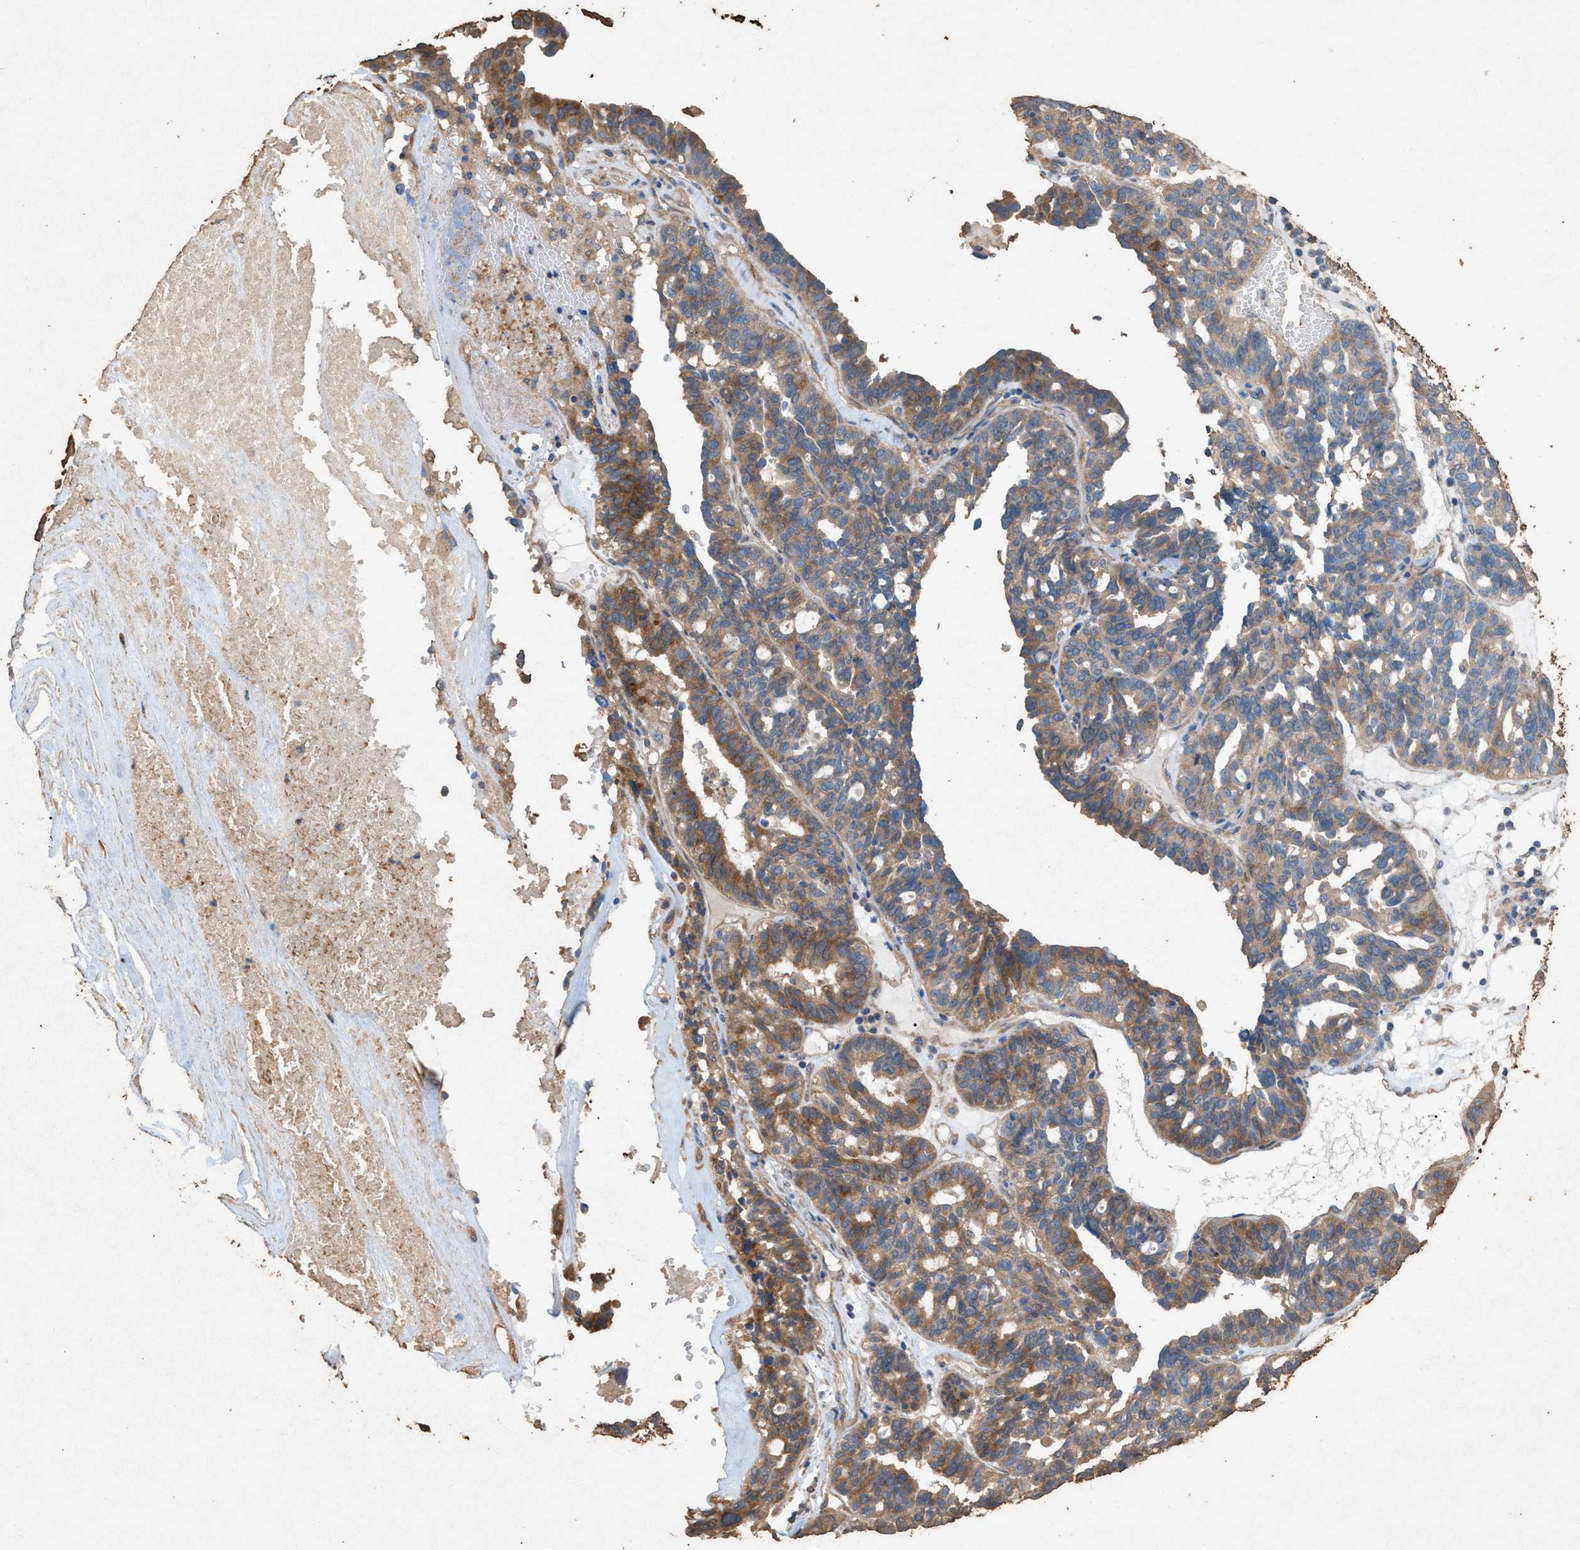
{"staining": {"intensity": "moderate", "quantity": ">75%", "location": "cytoplasmic/membranous"}, "tissue": "ovarian cancer", "cell_type": "Tumor cells", "image_type": "cancer", "snomed": [{"axis": "morphology", "description": "Cystadenocarcinoma, serous, NOS"}, {"axis": "topography", "description": "Ovary"}], "caption": "This is a photomicrograph of immunohistochemistry staining of ovarian cancer (serous cystadenocarcinoma), which shows moderate positivity in the cytoplasmic/membranous of tumor cells.", "gene": "DCAF7", "patient": {"sex": "female", "age": 59}}